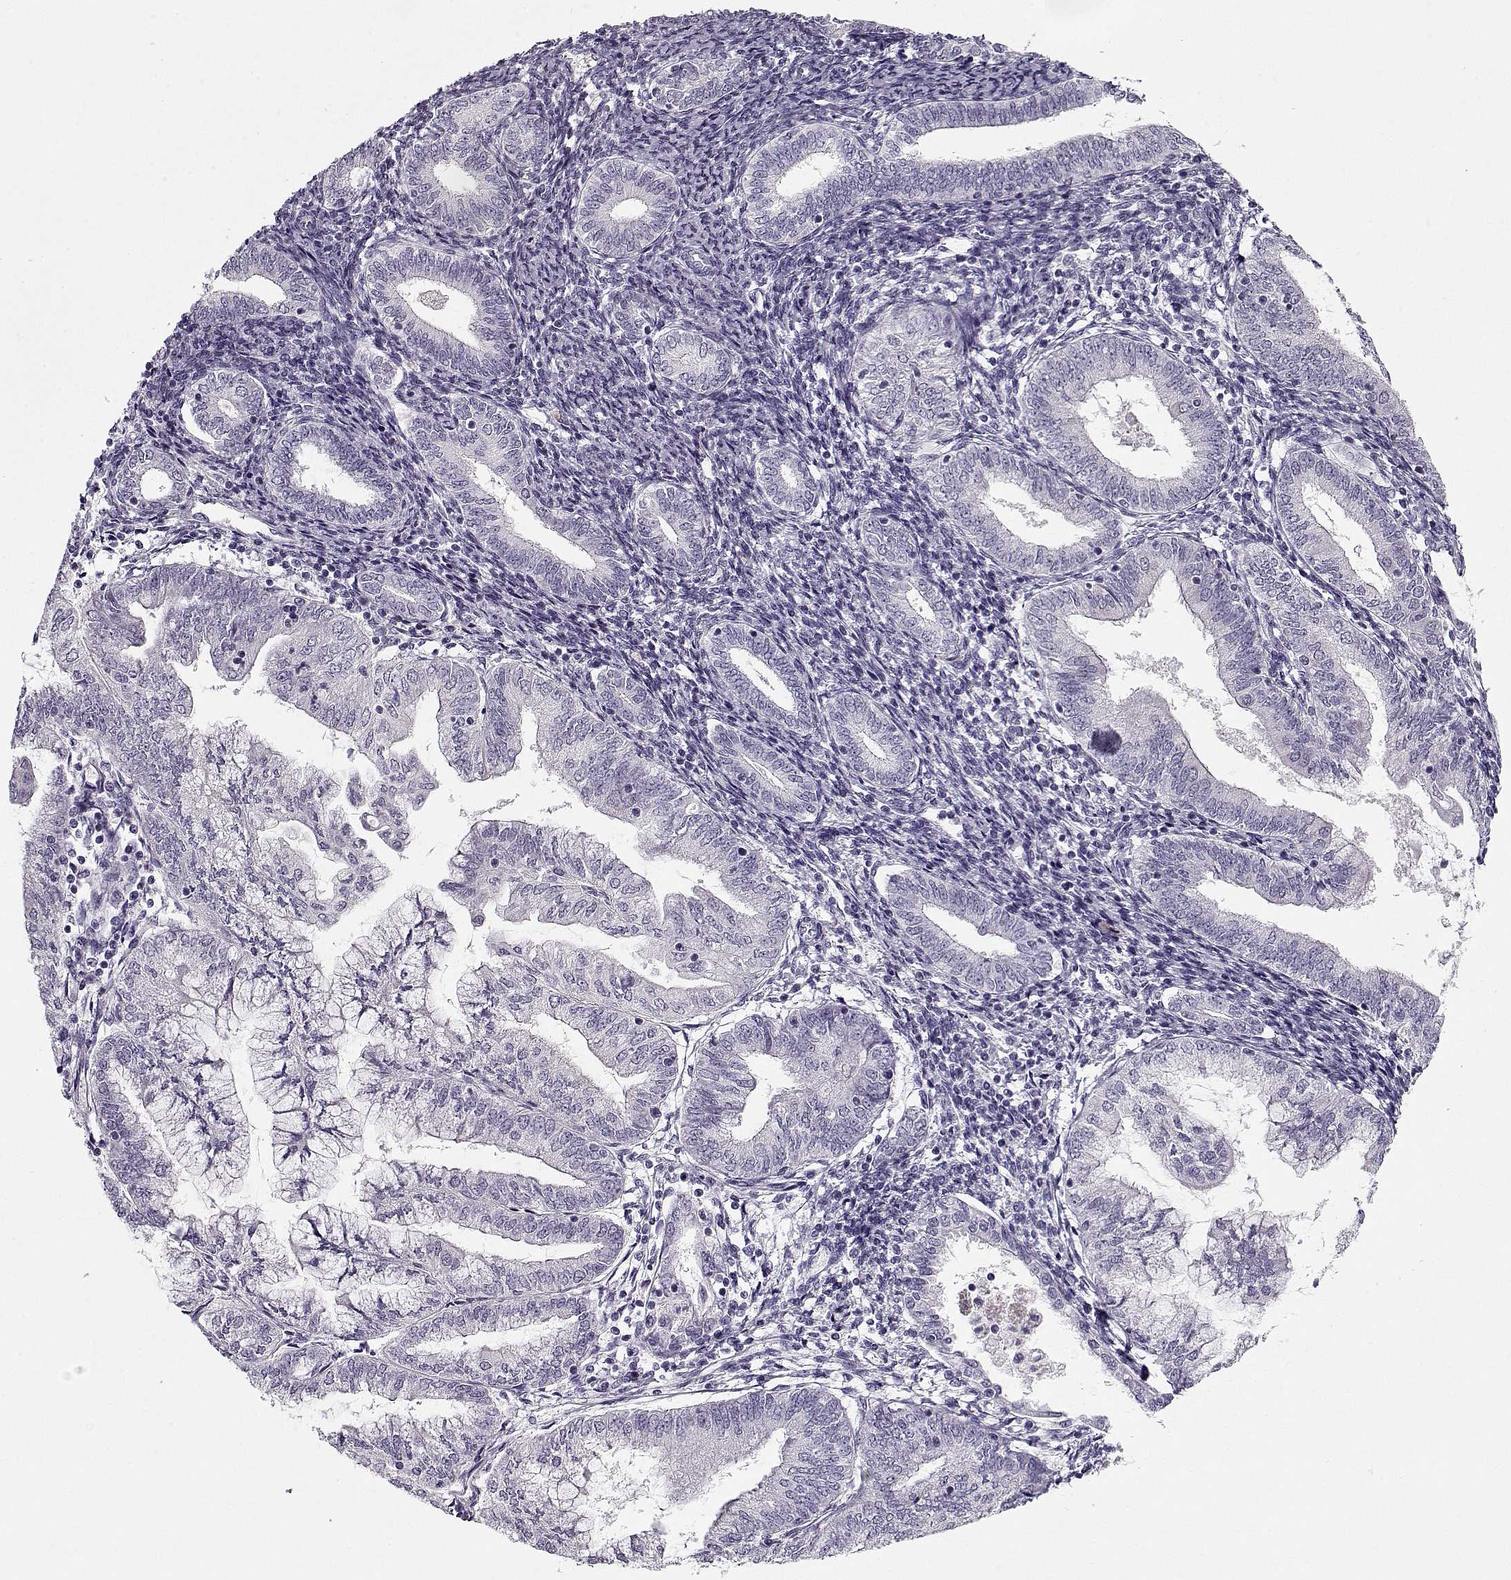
{"staining": {"intensity": "negative", "quantity": "none", "location": "none"}, "tissue": "endometrial cancer", "cell_type": "Tumor cells", "image_type": "cancer", "snomed": [{"axis": "morphology", "description": "Adenocarcinoma, NOS"}, {"axis": "topography", "description": "Endometrium"}], "caption": "Tumor cells are negative for brown protein staining in endometrial cancer.", "gene": "CCDC136", "patient": {"sex": "female", "age": 55}}